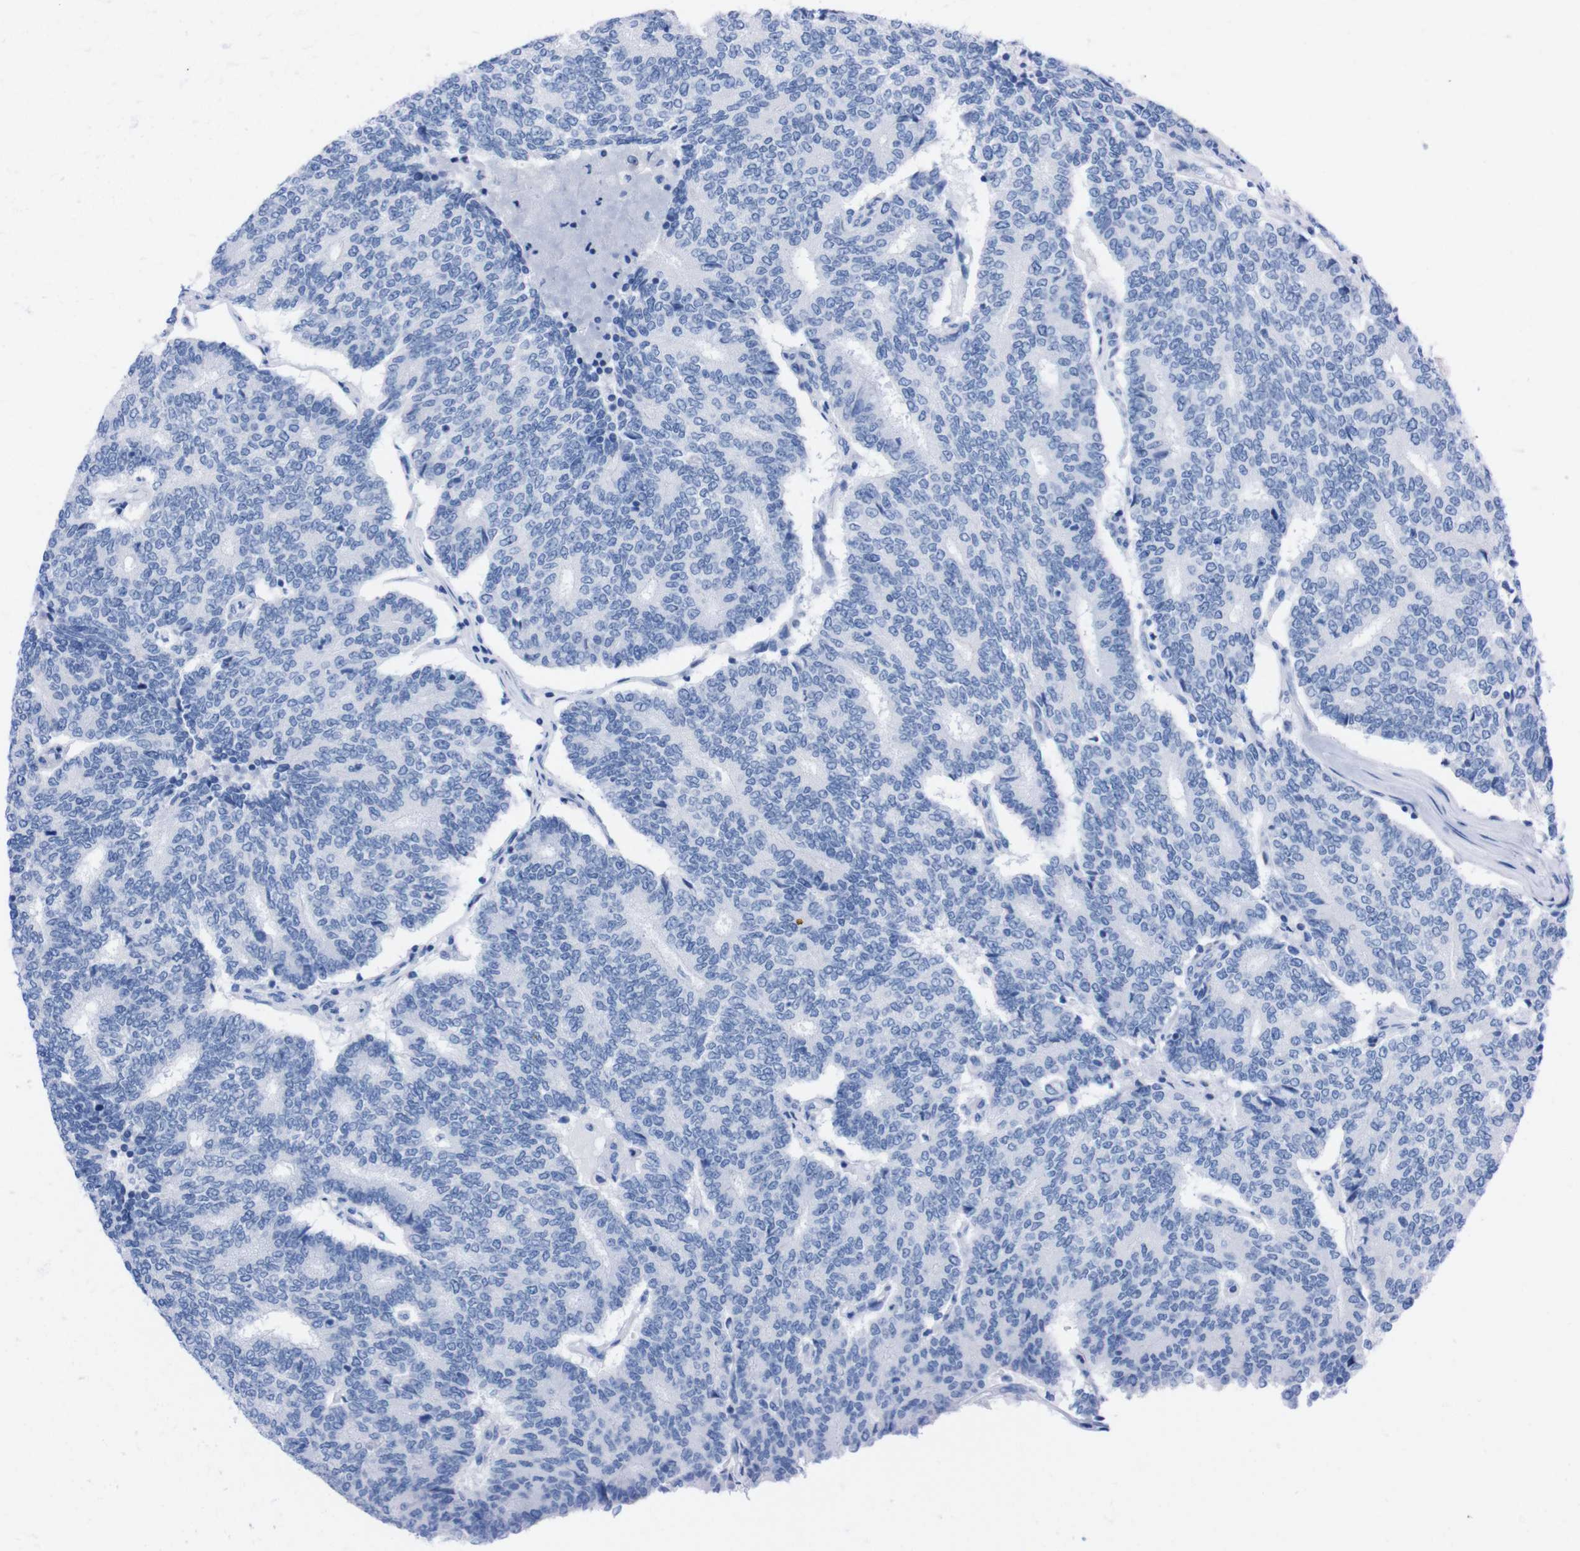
{"staining": {"intensity": "negative", "quantity": "none", "location": "none"}, "tissue": "prostate cancer", "cell_type": "Tumor cells", "image_type": "cancer", "snomed": [{"axis": "morphology", "description": "Normal tissue, NOS"}, {"axis": "morphology", "description": "Adenocarcinoma, High grade"}, {"axis": "topography", "description": "Prostate"}, {"axis": "topography", "description": "Seminal veicle"}], "caption": "This is an immunohistochemistry (IHC) photomicrograph of prostate cancer. There is no positivity in tumor cells.", "gene": "P2RY12", "patient": {"sex": "male", "age": 55}}